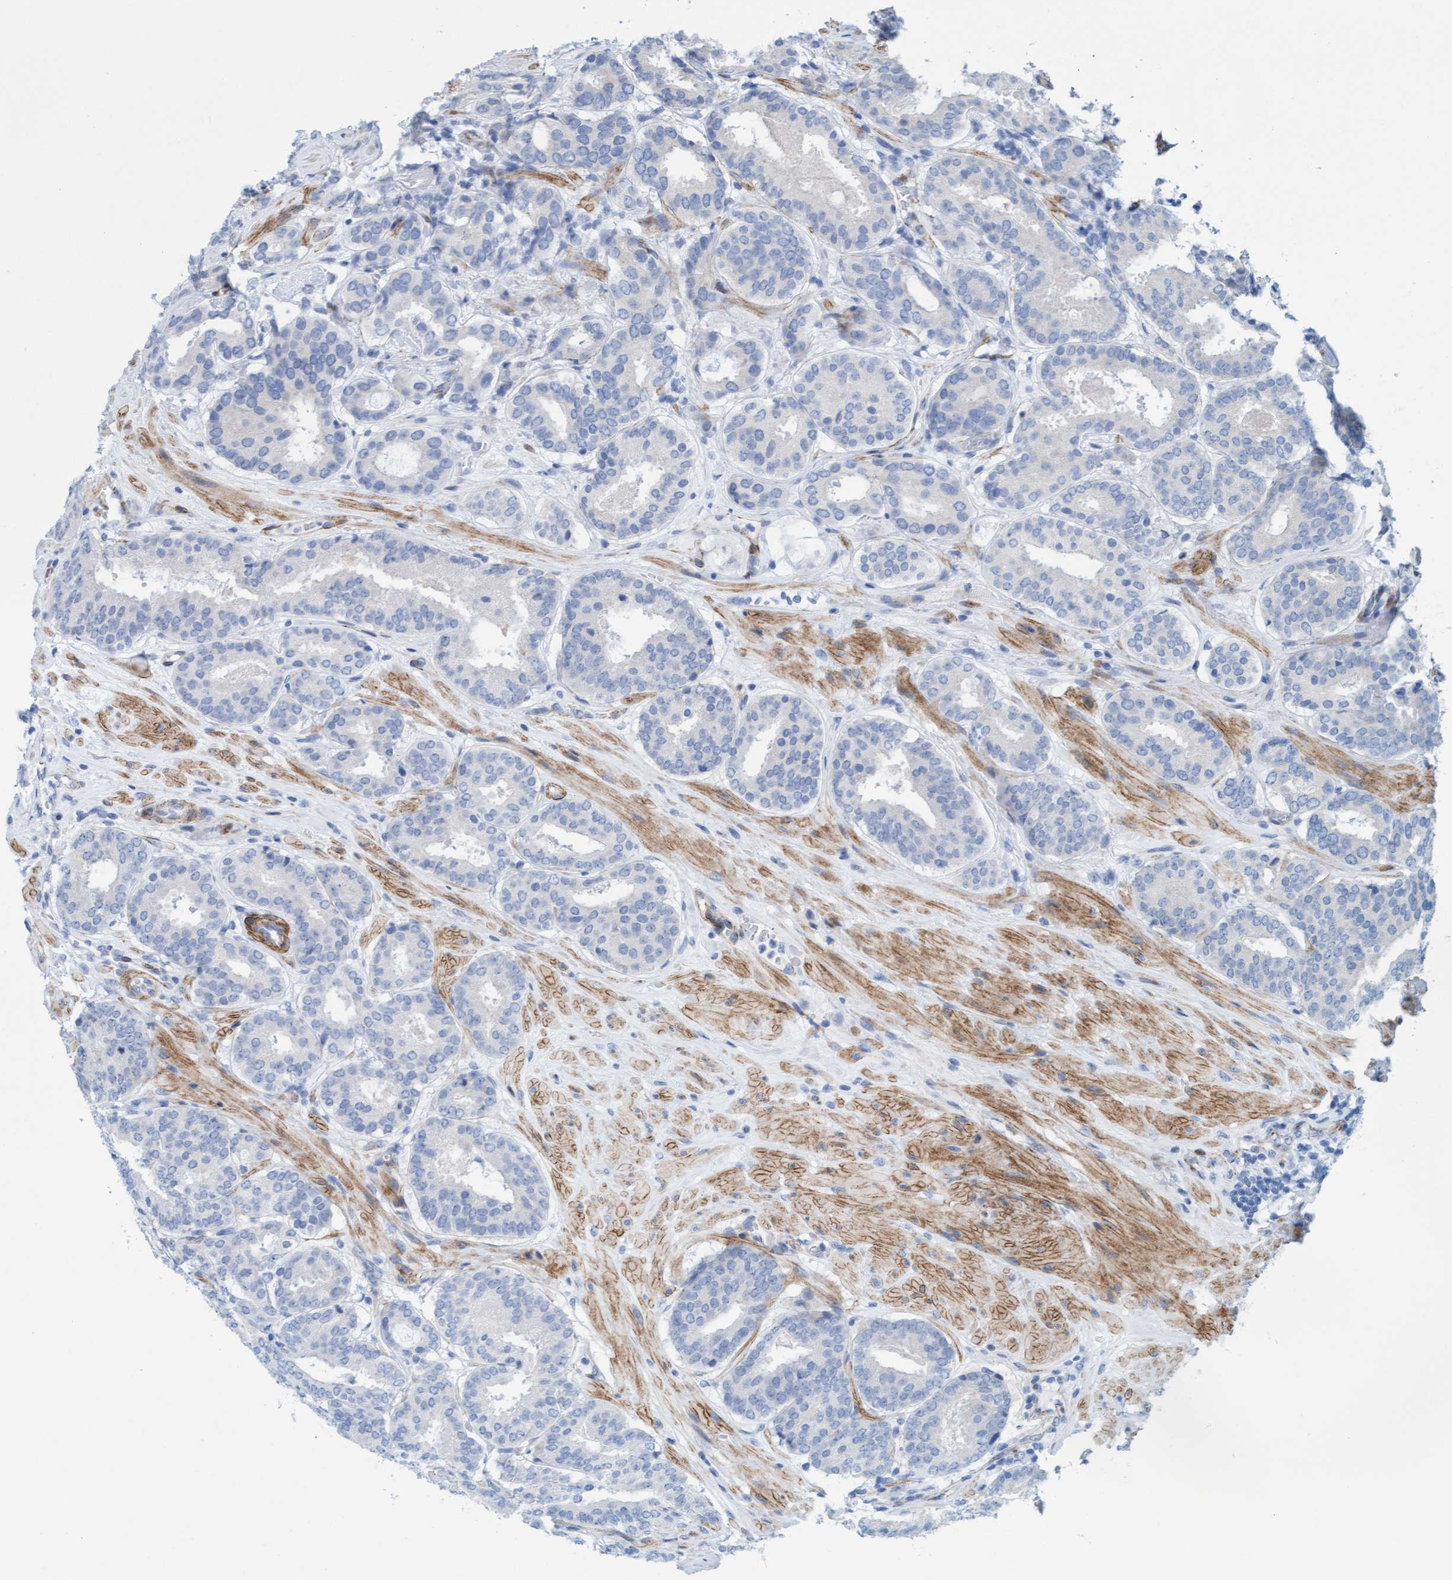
{"staining": {"intensity": "negative", "quantity": "none", "location": "none"}, "tissue": "prostate cancer", "cell_type": "Tumor cells", "image_type": "cancer", "snomed": [{"axis": "morphology", "description": "Adenocarcinoma, Low grade"}, {"axis": "topography", "description": "Prostate"}], "caption": "This is an immunohistochemistry micrograph of prostate cancer (low-grade adenocarcinoma). There is no positivity in tumor cells.", "gene": "MTFR1", "patient": {"sex": "male", "age": 69}}